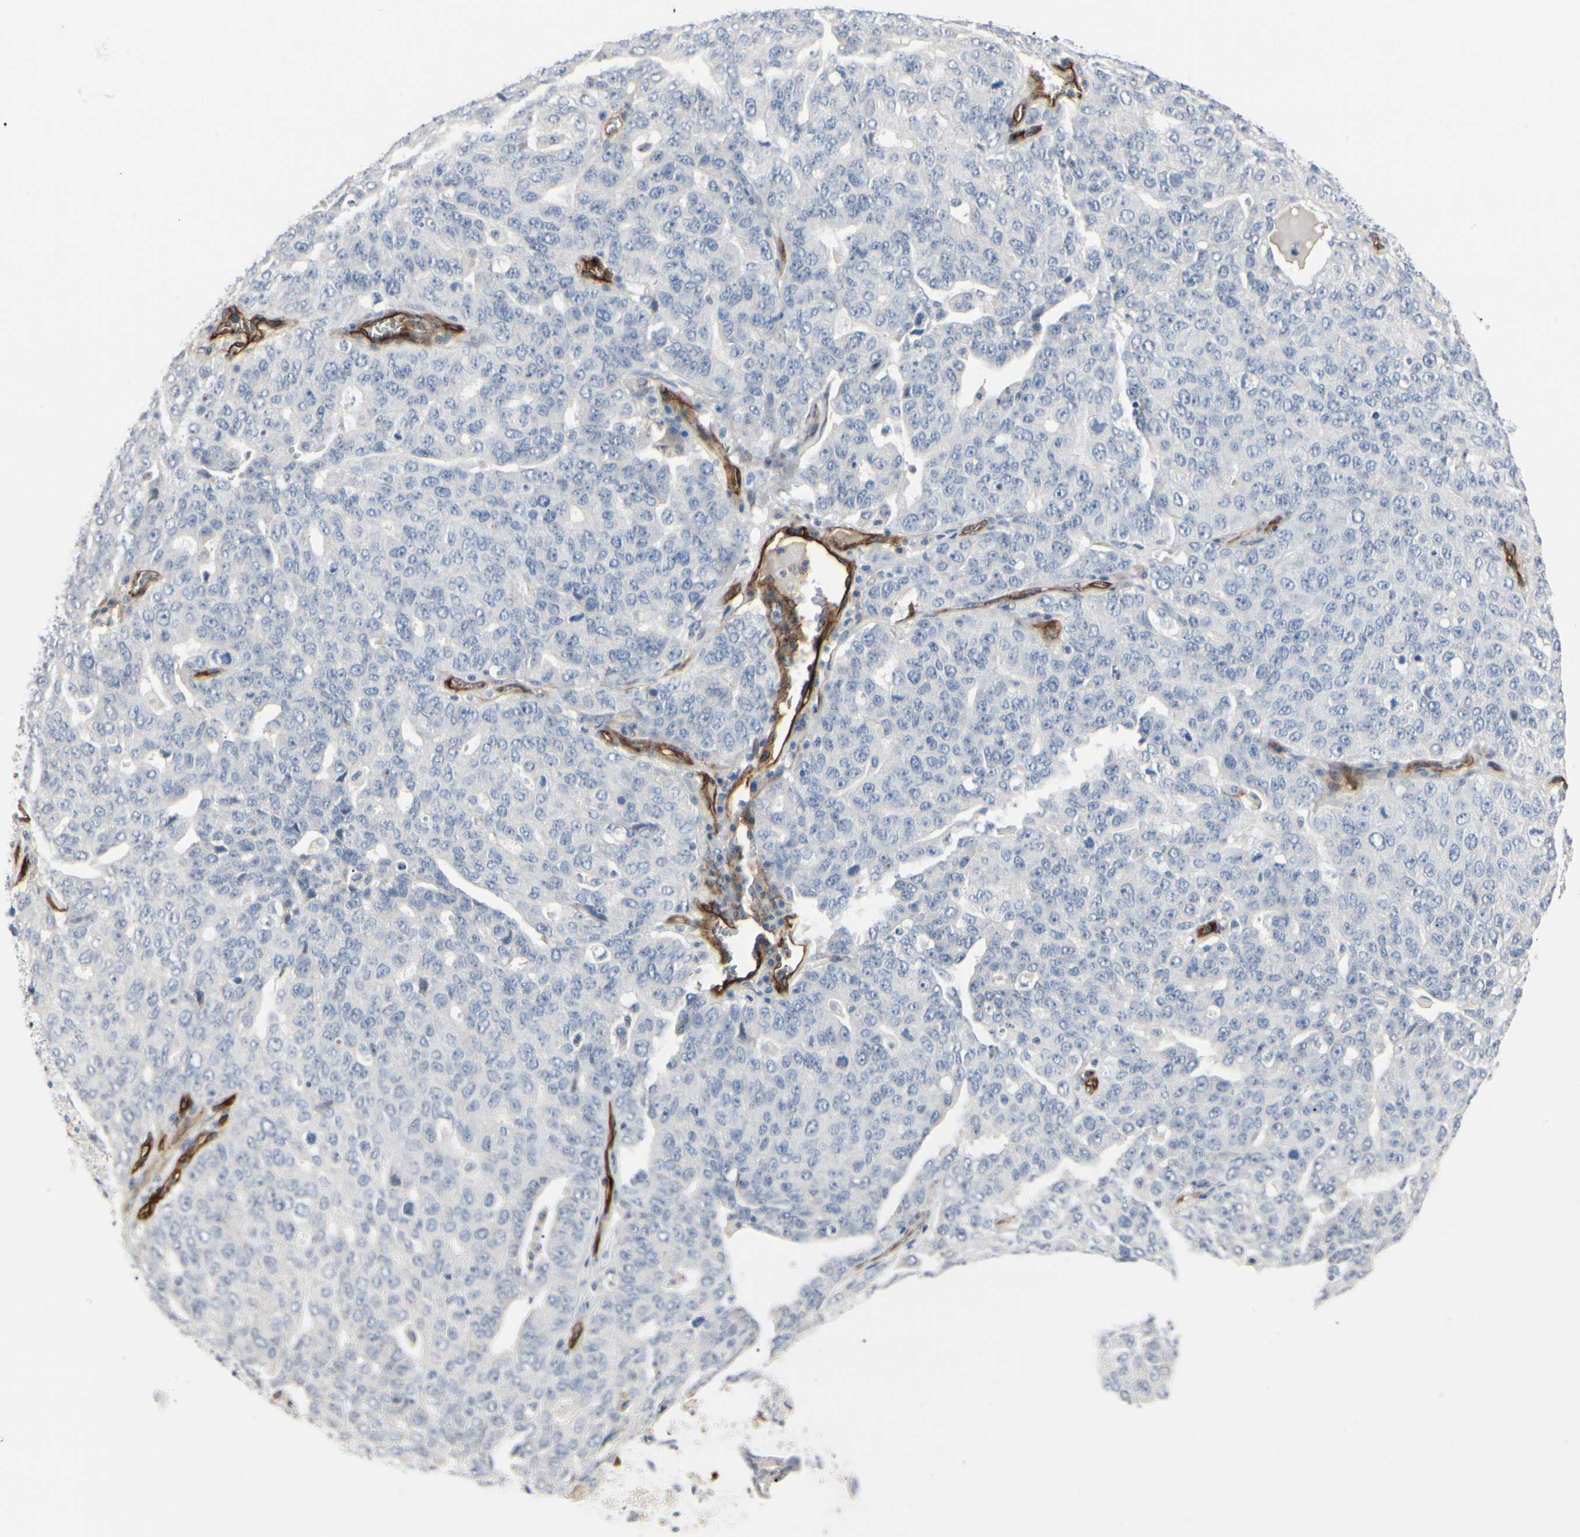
{"staining": {"intensity": "negative", "quantity": "none", "location": "none"}, "tissue": "ovarian cancer", "cell_type": "Tumor cells", "image_type": "cancer", "snomed": [{"axis": "morphology", "description": "Carcinoma, endometroid"}, {"axis": "topography", "description": "Ovary"}], "caption": "Protein analysis of ovarian cancer exhibits no significant staining in tumor cells.", "gene": "GGT5", "patient": {"sex": "female", "age": 62}}